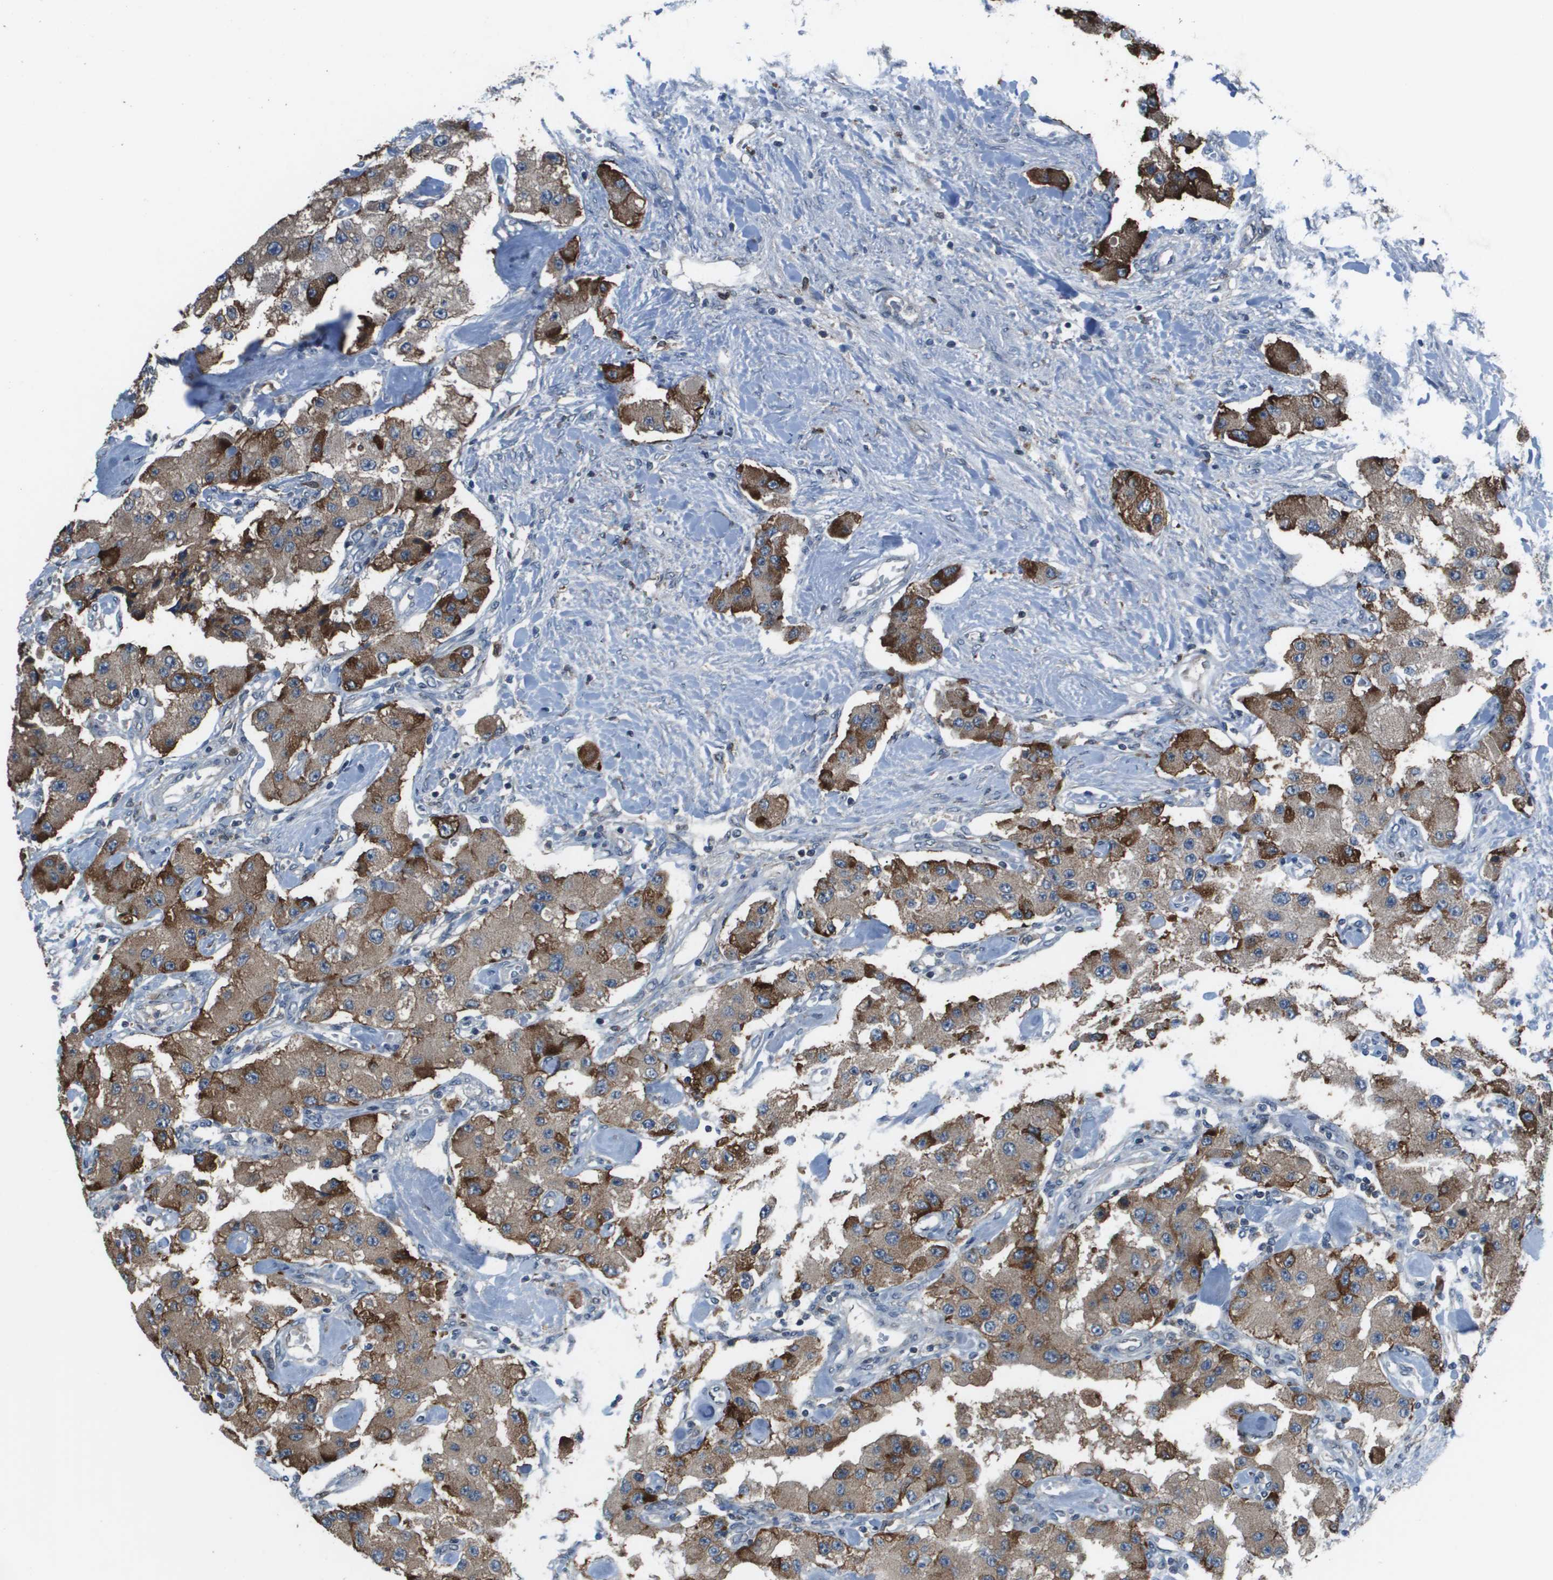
{"staining": {"intensity": "moderate", "quantity": ">75%", "location": "cytoplasmic/membranous"}, "tissue": "carcinoid", "cell_type": "Tumor cells", "image_type": "cancer", "snomed": [{"axis": "morphology", "description": "Carcinoid, malignant, NOS"}, {"axis": "topography", "description": "Pancreas"}], "caption": "Approximately >75% of tumor cells in carcinoid display moderate cytoplasmic/membranous protein positivity as visualized by brown immunohistochemical staining.", "gene": "GOSR2", "patient": {"sex": "male", "age": 41}}